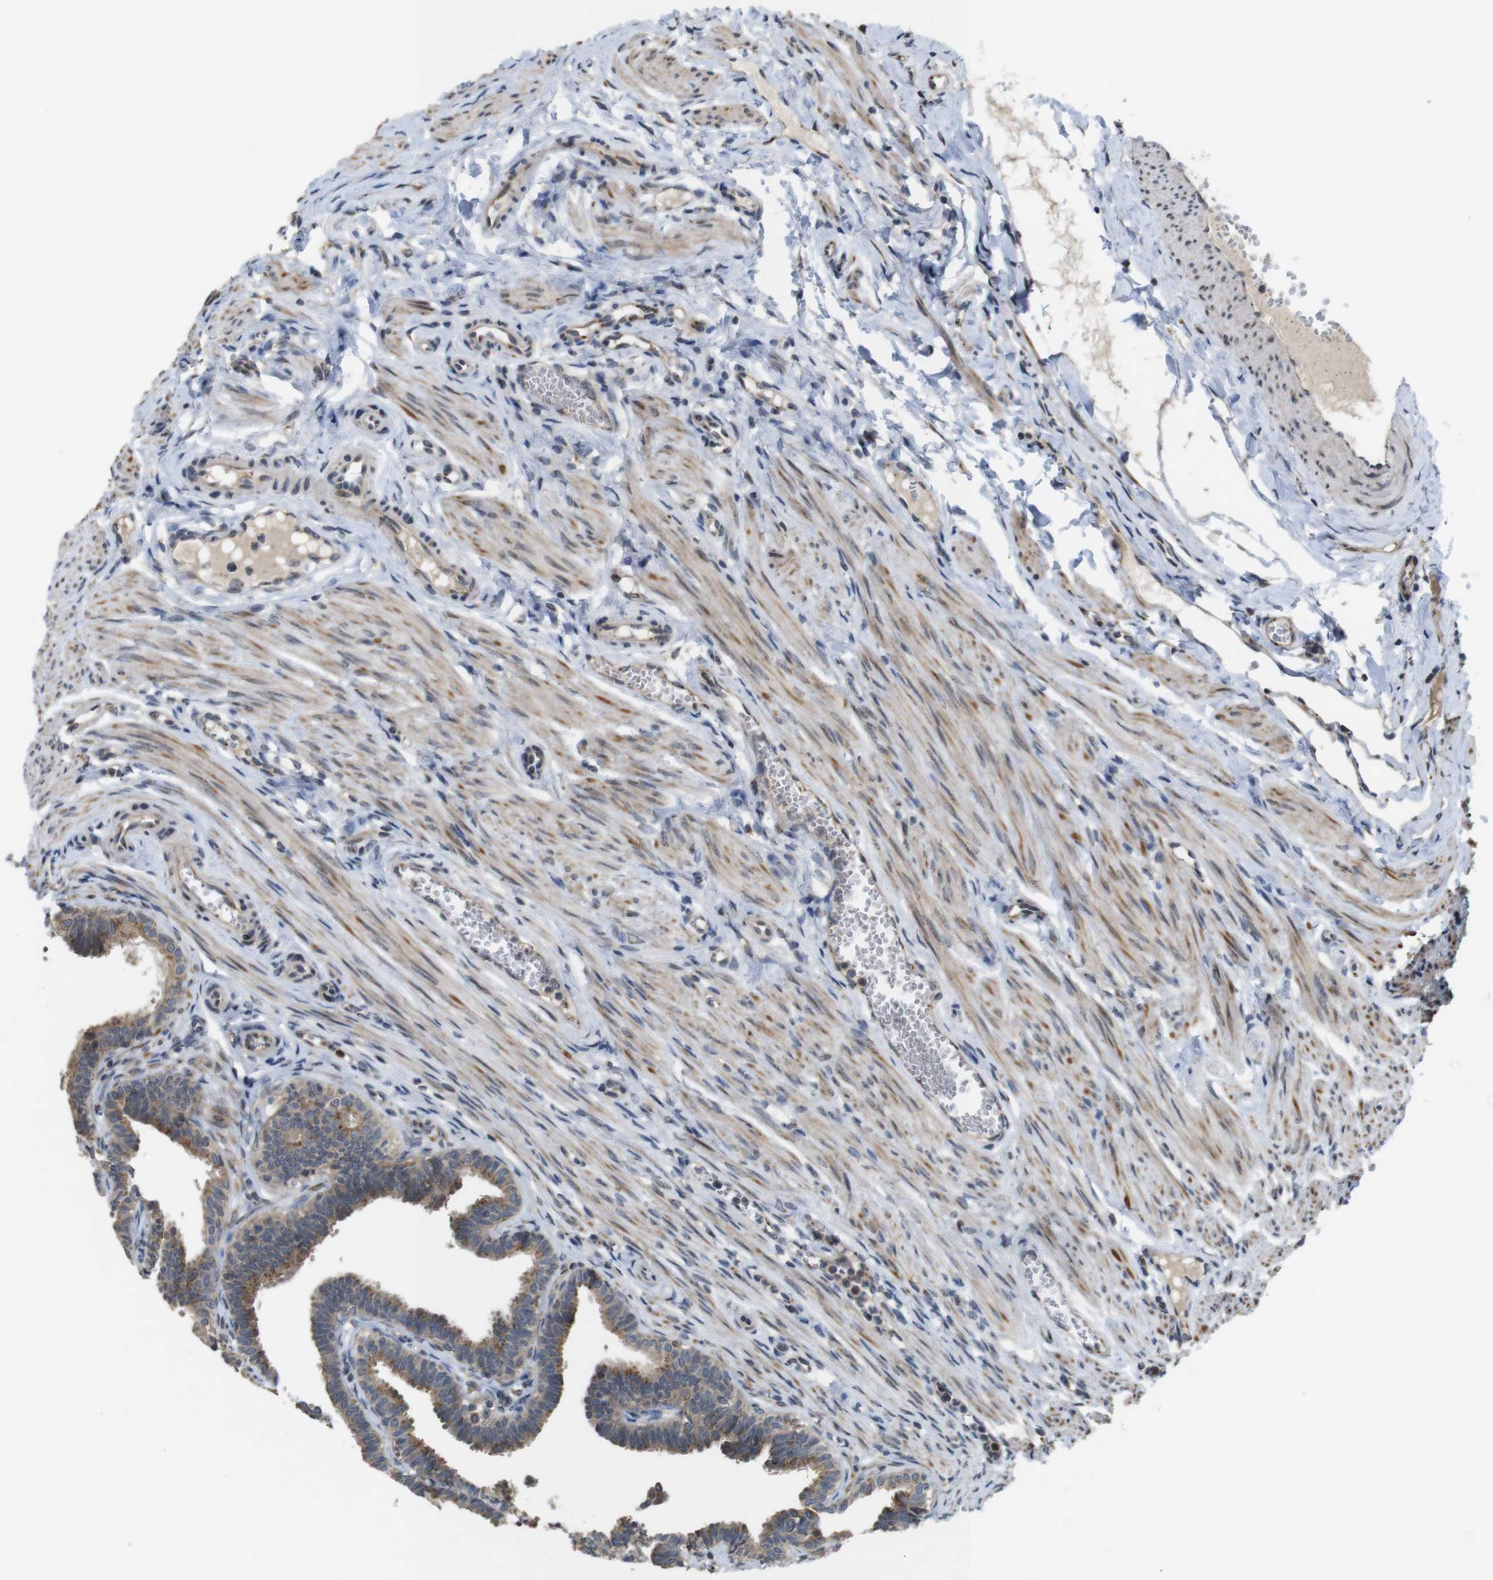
{"staining": {"intensity": "moderate", "quantity": ">75%", "location": "cytoplasmic/membranous"}, "tissue": "fallopian tube", "cell_type": "Glandular cells", "image_type": "normal", "snomed": [{"axis": "morphology", "description": "Normal tissue, NOS"}, {"axis": "topography", "description": "Fallopian tube"}, {"axis": "topography", "description": "Ovary"}], "caption": "IHC image of unremarkable fallopian tube: human fallopian tube stained using immunohistochemistry (IHC) shows medium levels of moderate protein expression localized specifically in the cytoplasmic/membranous of glandular cells, appearing as a cytoplasmic/membranous brown color.", "gene": "EFCAB14", "patient": {"sex": "female", "age": 23}}